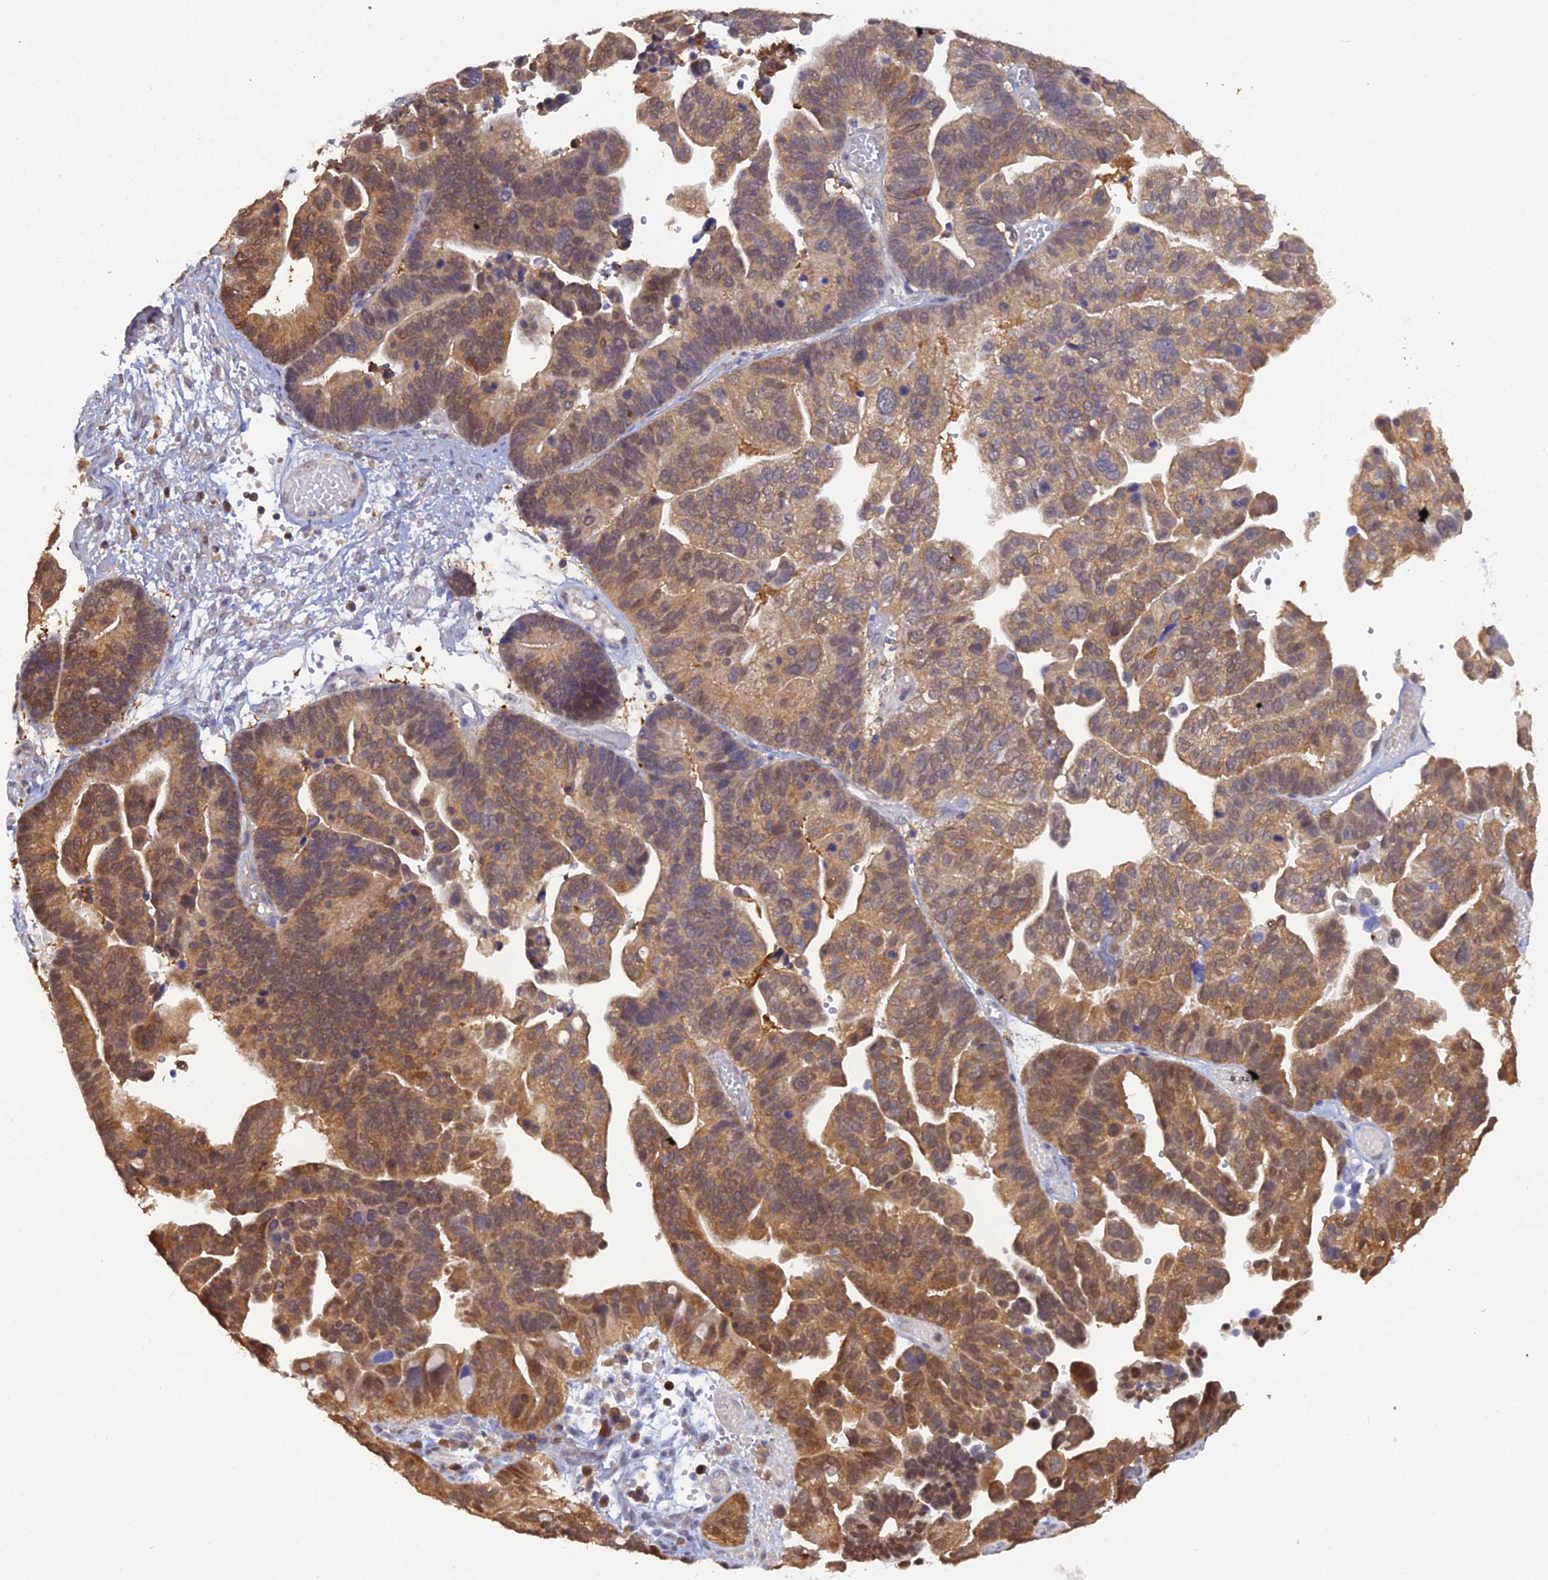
{"staining": {"intensity": "moderate", "quantity": ">75%", "location": "cytoplasmic/membranous,nuclear"}, "tissue": "ovarian cancer", "cell_type": "Tumor cells", "image_type": "cancer", "snomed": [{"axis": "morphology", "description": "Cystadenocarcinoma, serous, NOS"}, {"axis": "topography", "description": "Ovary"}], "caption": "High-power microscopy captured an IHC micrograph of ovarian serous cystadenocarcinoma, revealing moderate cytoplasmic/membranous and nuclear staining in approximately >75% of tumor cells.", "gene": "HINT1", "patient": {"sex": "female", "age": 56}}